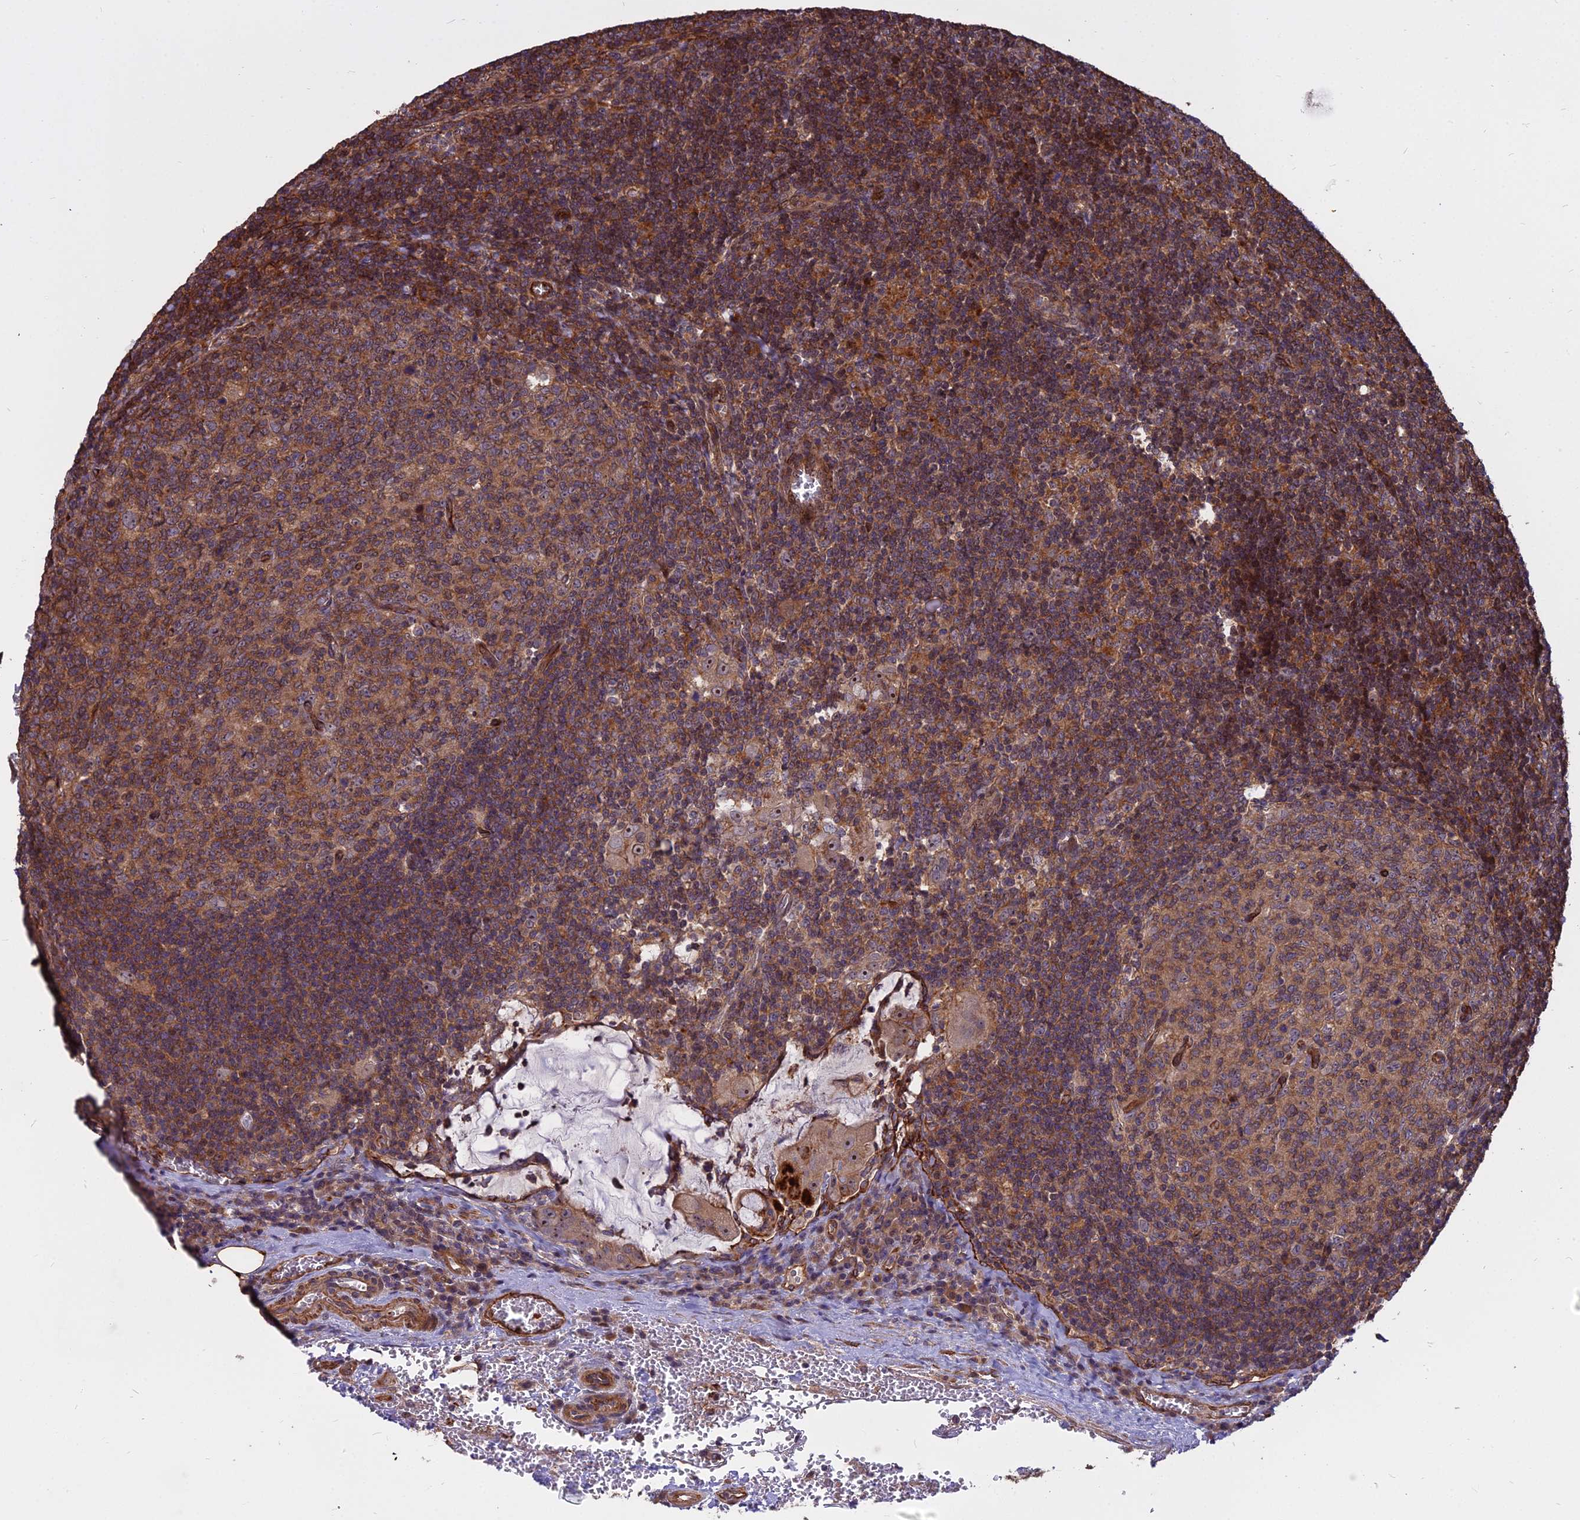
{"staining": {"intensity": "moderate", "quantity": "25%-75%", "location": "cytoplasmic/membranous"}, "tissue": "lymph node", "cell_type": "Germinal center cells", "image_type": "normal", "snomed": [{"axis": "morphology", "description": "Normal tissue, NOS"}, {"axis": "topography", "description": "Lymph node"}], "caption": "The micrograph demonstrates staining of unremarkable lymph node, revealing moderate cytoplasmic/membranous protein positivity (brown color) within germinal center cells.", "gene": "TCEA3", "patient": {"sex": "female", "age": 73}}